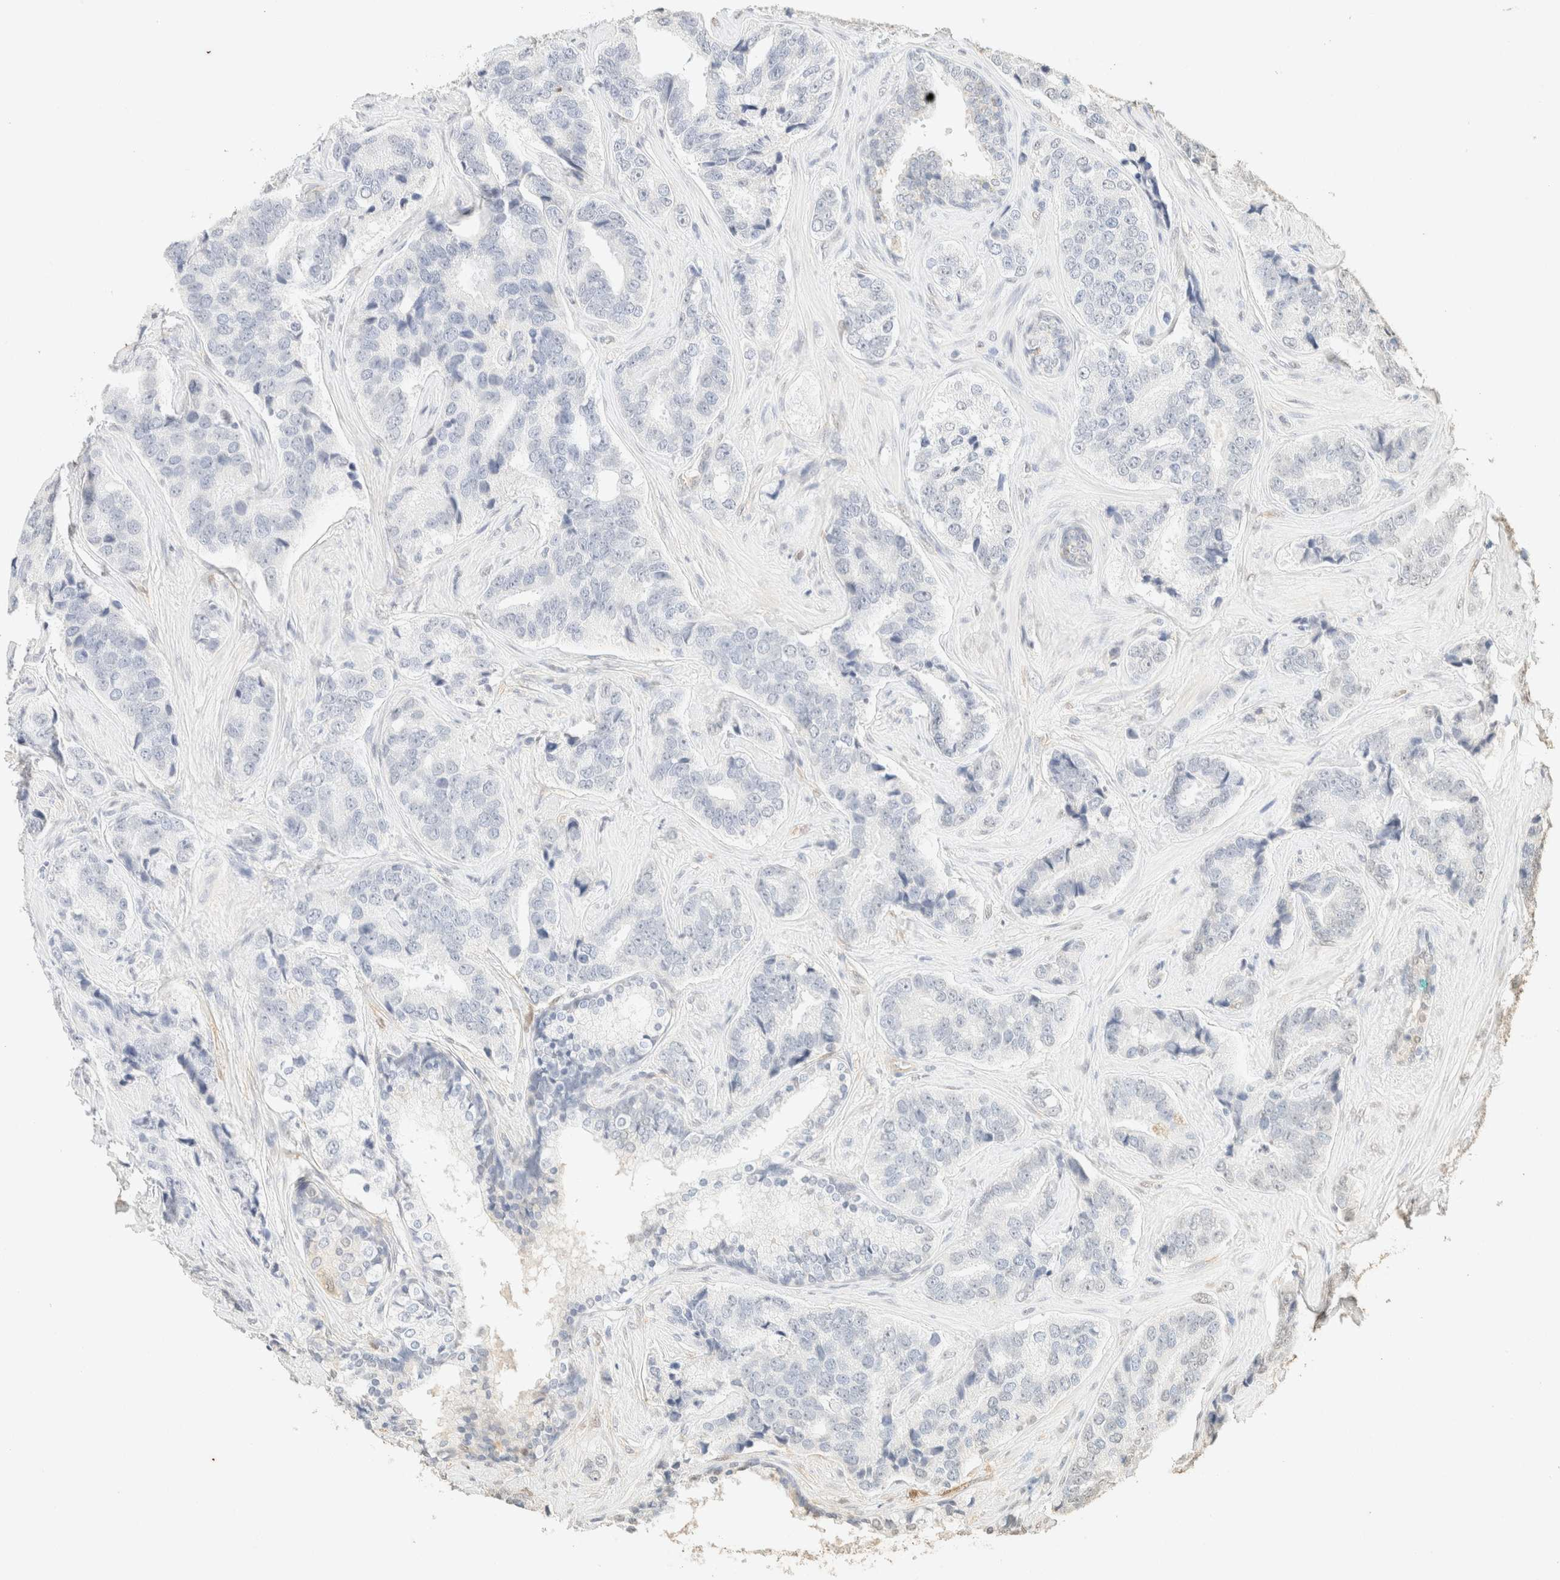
{"staining": {"intensity": "negative", "quantity": "none", "location": "none"}, "tissue": "prostate cancer", "cell_type": "Tumor cells", "image_type": "cancer", "snomed": [{"axis": "morphology", "description": "Adenocarcinoma, High grade"}, {"axis": "topography", "description": "Prostate"}], "caption": "This micrograph is of prostate cancer stained with immunohistochemistry (IHC) to label a protein in brown with the nuclei are counter-stained blue. There is no expression in tumor cells.", "gene": "S100A13", "patient": {"sex": "male", "age": 60}}